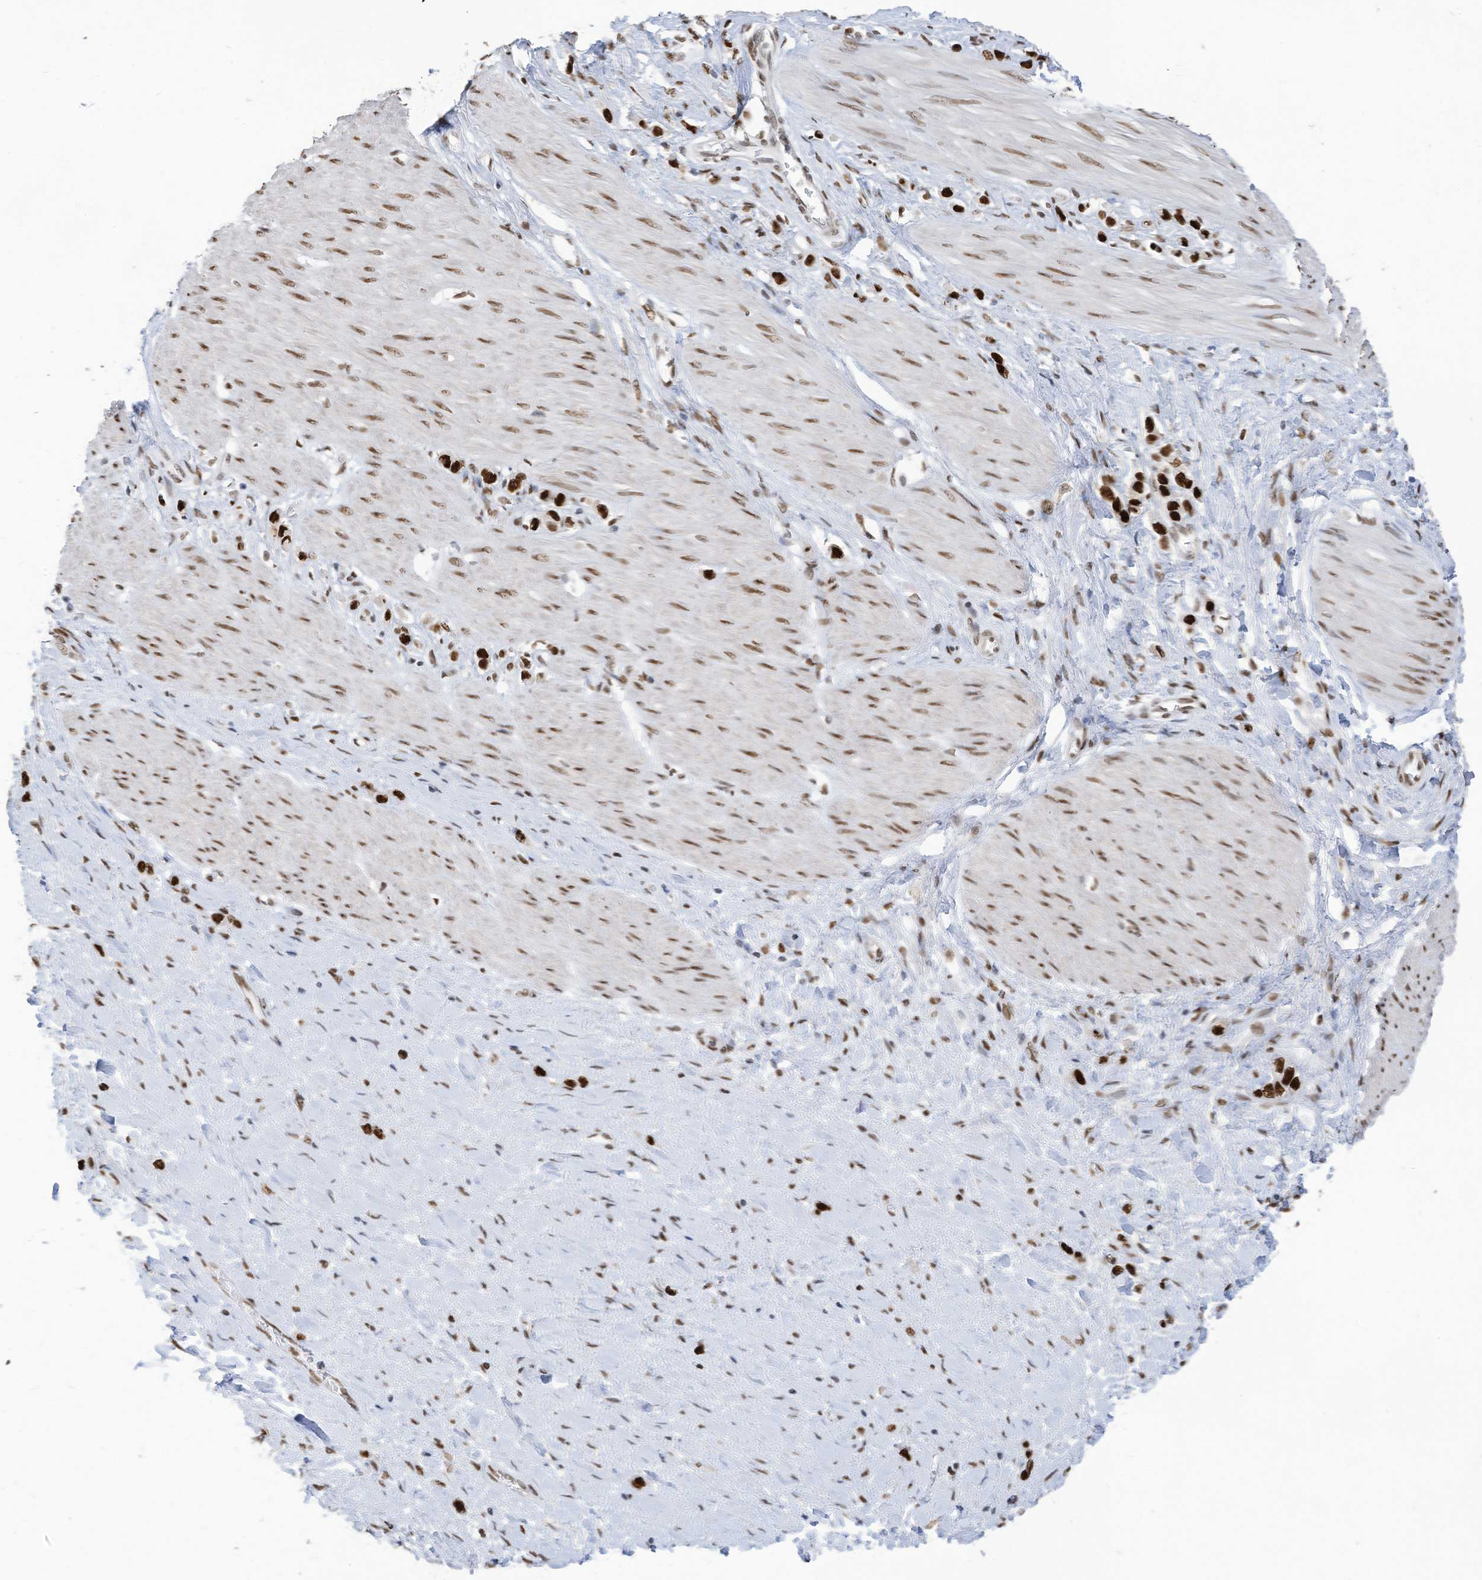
{"staining": {"intensity": "strong", "quantity": ">75%", "location": "nuclear"}, "tissue": "stomach cancer", "cell_type": "Tumor cells", "image_type": "cancer", "snomed": [{"axis": "morphology", "description": "Adenocarcinoma, NOS"}, {"axis": "topography", "description": "Stomach"}], "caption": "High-magnification brightfield microscopy of stomach cancer (adenocarcinoma) stained with DAB (3,3'-diaminobenzidine) (brown) and counterstained with hematoxylin (blue). tumor cells exhibit strong nuclear staining is seen in about>75% of cells. Nuclei are stained in blue.", "gene": "KHSRP", "patient": {"sex": "female", "age": 65}}